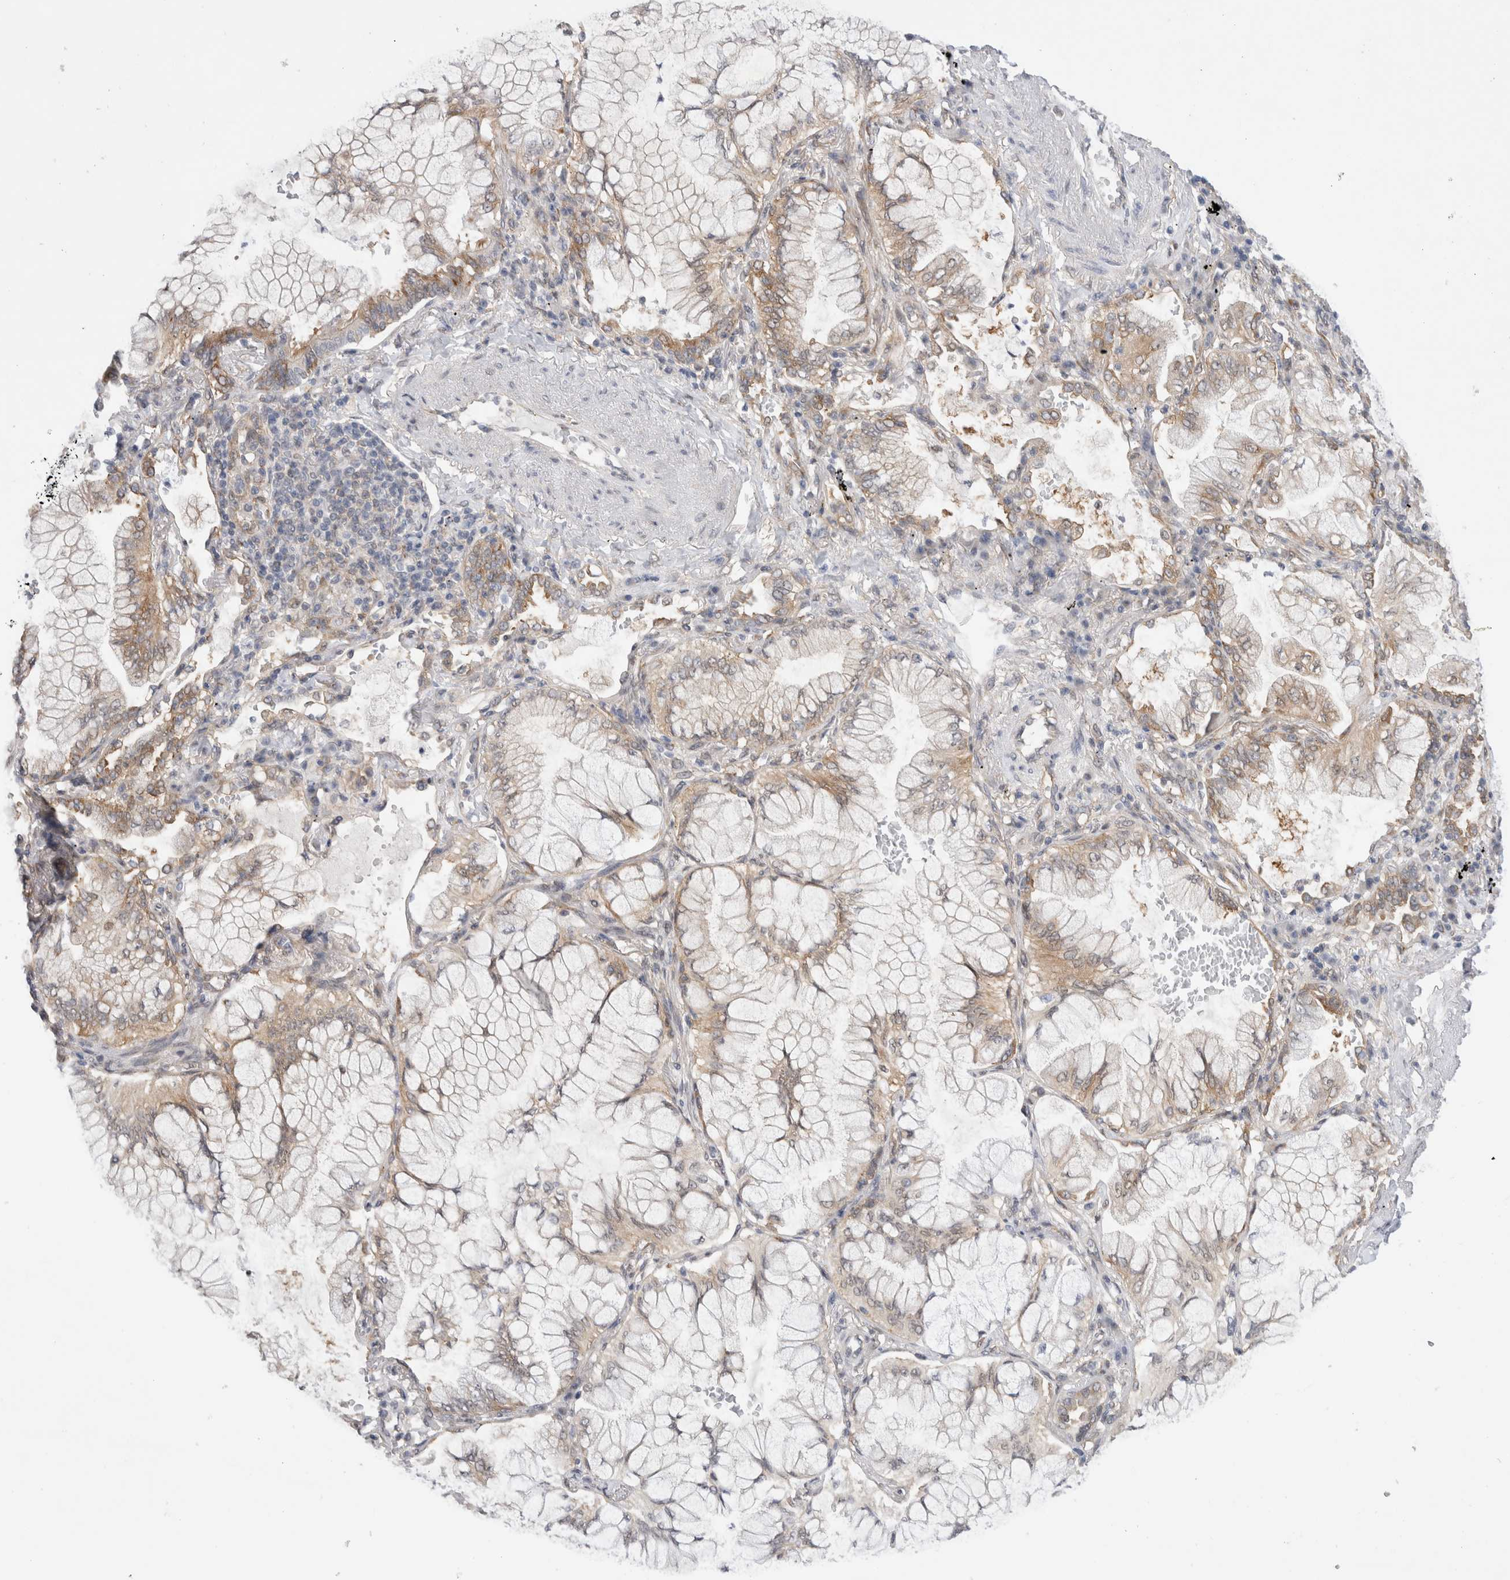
{"staining": {"intensity": "weak", "quantity": "25%-75%", "location": "cytoplasmic/membranous"}, "tissue": "lung cancer", "cell_type": "Tumor cells", "image_type": "cancer", "snomed": [{"axis": "morphology", "description": "Adenocarcinoma, NOS"}, {"axis": "topography", "description": "Lung"}], "caption": "High-magnification brightfield microscopy of lung cancer (adenocarcinoma) stained with DAB (3,3'-diaminobenzidine) (brown) and counterstained with hematoxylin (blue). tumor cells exhibit weak cytoplasmic/membranous staining is present in about25%-75% of cells.", "gene": "WIPF2", "patient": {"sex": "female", "age": 70}}